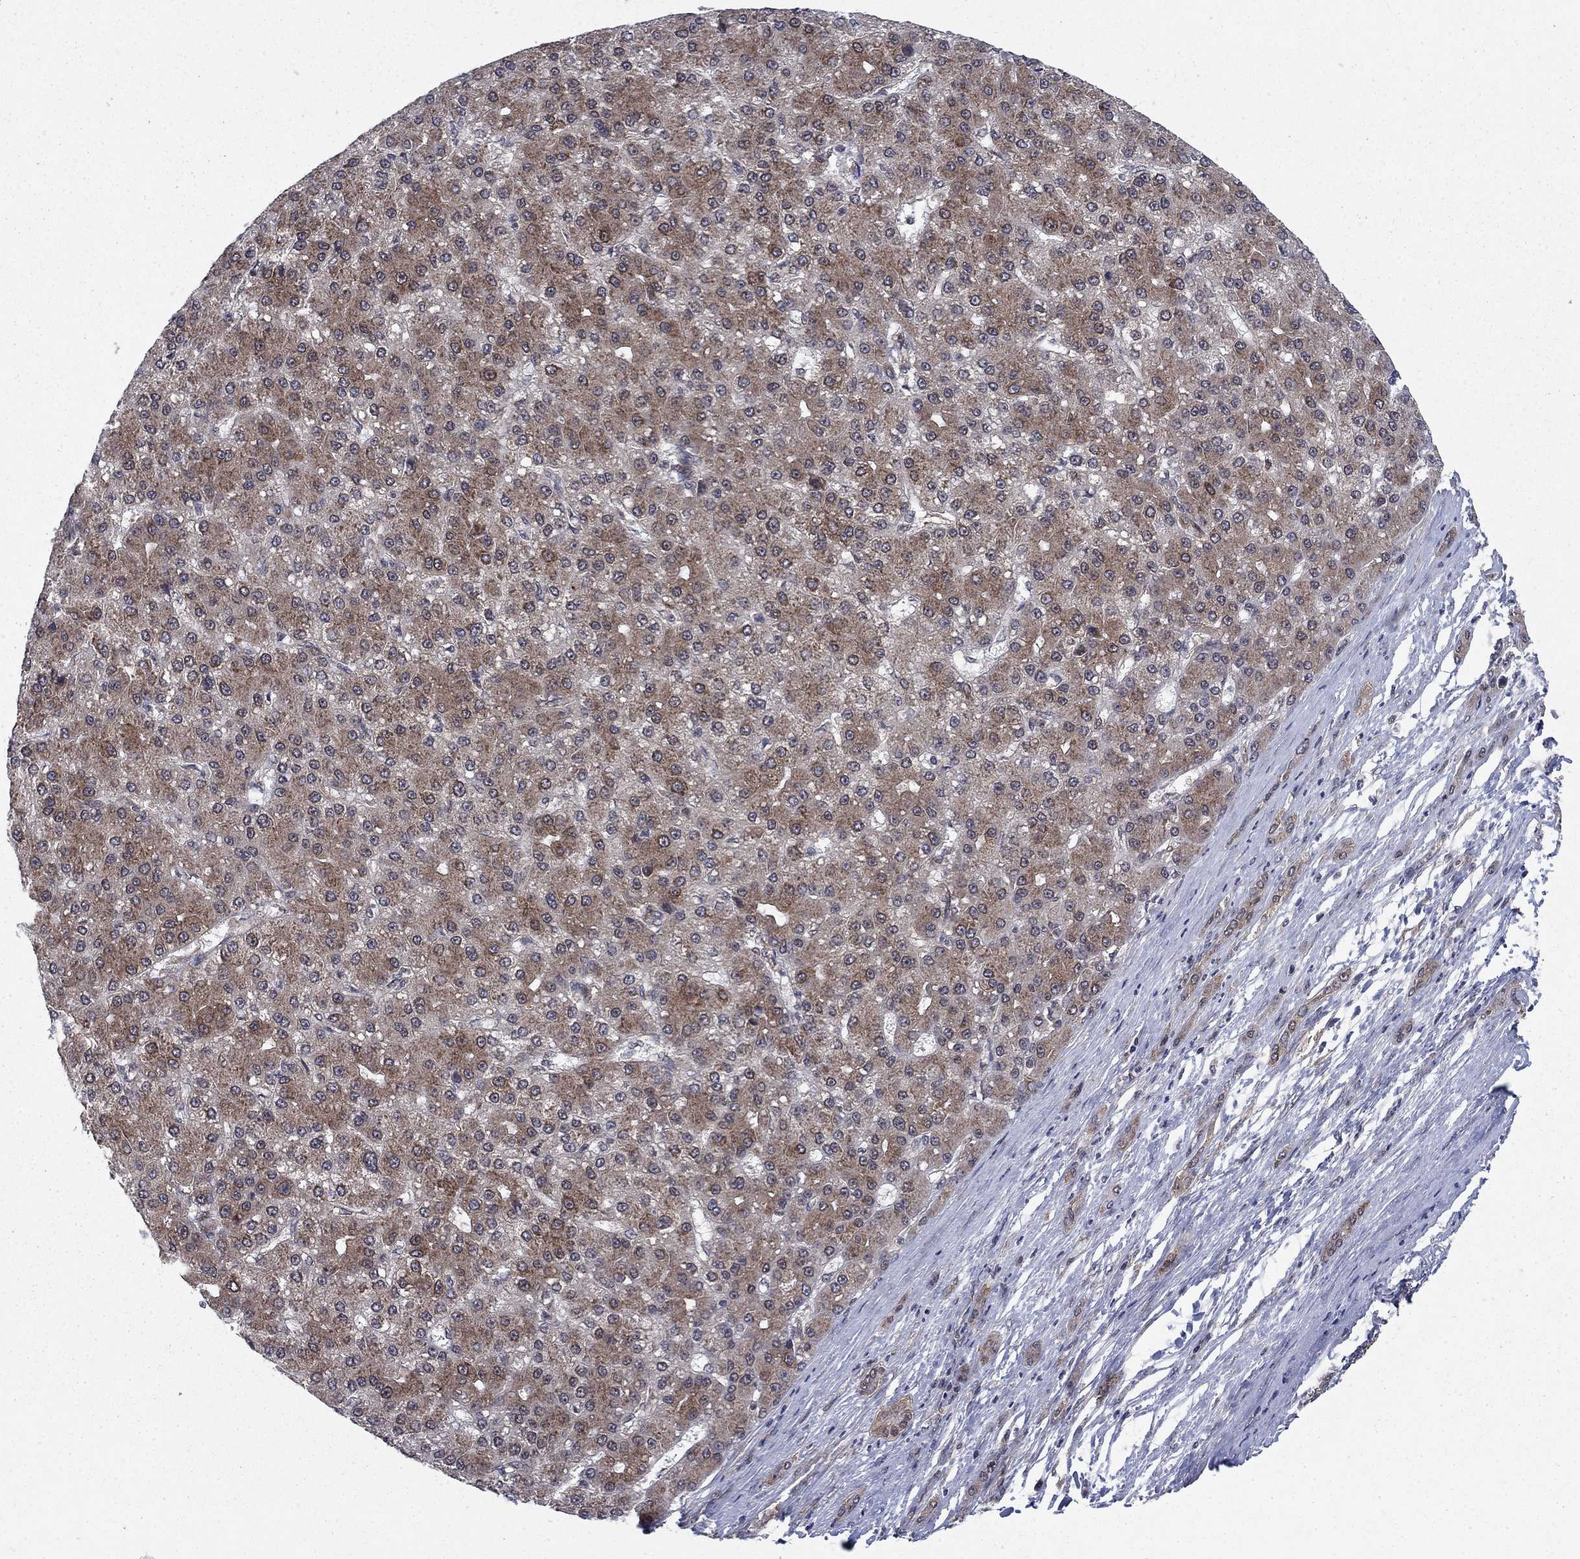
{"staining": {"intensity": "moderate", "quantity": "25%-75%", "location": "cytoplasmic/membranous"}, "tissue": "liver cancer", "cell_type": "Tumor cells", "image_type": "cancer", "snomed": [{"axis": "morphology", "description": "Carcinoma, Hepatocellular, NOS"}, {"axis": "topography", "description": "Liver"}], "caption": "Tumor cells display medium levels of moderate cytoplasmic/membranous expression in about 25%-75% of cells in hepatocellular carcinoma (liver).", "gene": "DNAJA1", "patient": {"sex": "male", "age": 67}}